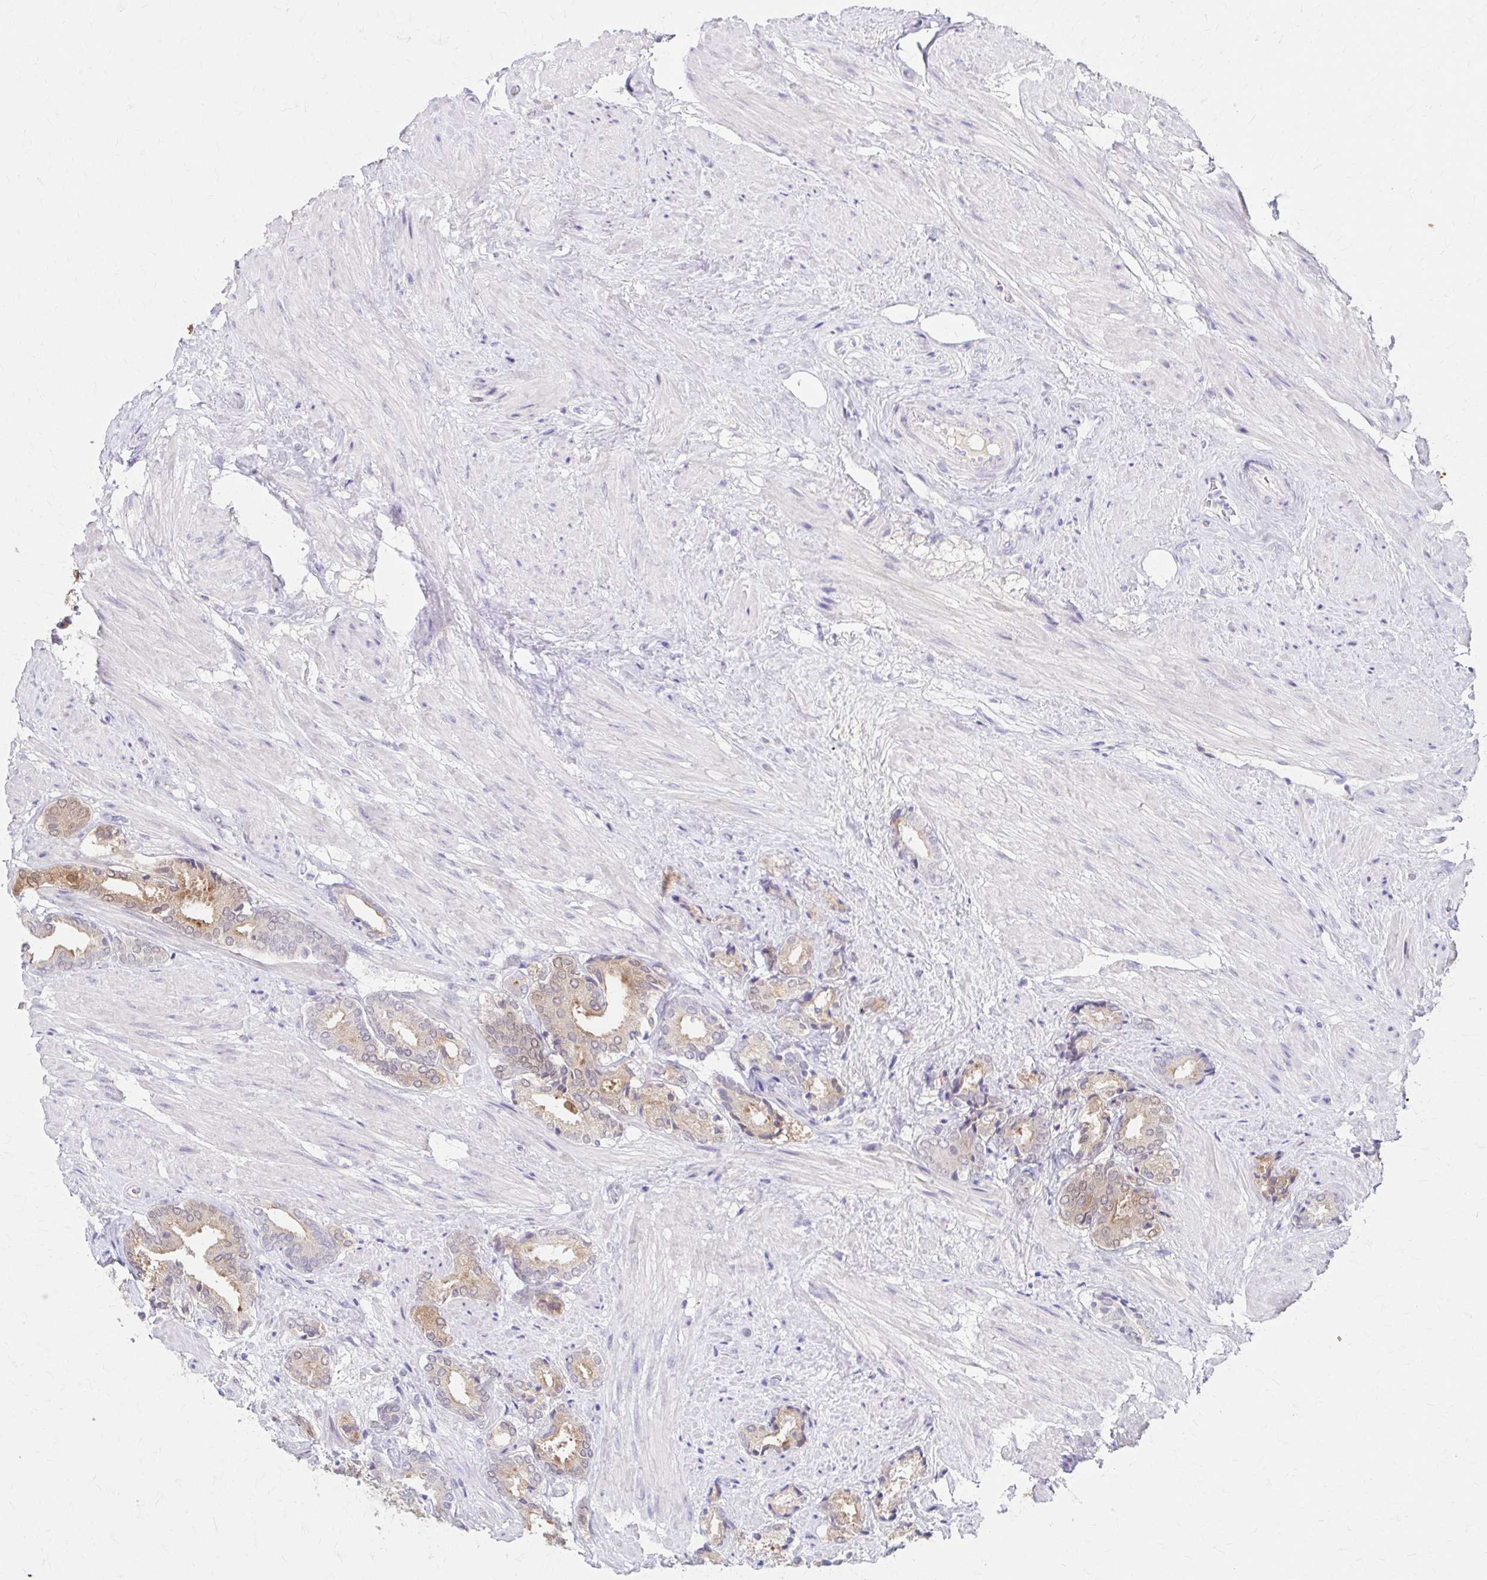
{"staining": {"intensity": "weak", "quantity": "25%-75%", "location": "cytoplasmic/membranous"}, "tissue": "prostate cancer", "cell_type": "Tumor cells", "image_type": "cancer", "snomed": [{"axis": "morphology", "description": "Adenocarcinoma, High grade"}, {"axis": "topography", "description": "Prostate"}], "caption": "Approximately 25%-75% of tumor cells in human prostate adenocarcinoma (high-grade) show weak cytoplasmic/membranous protein positivity as visualized by brown immunohistochemical staining.", "gene": "AZGP1", "patient": {"sex": "male", "age": 56}}